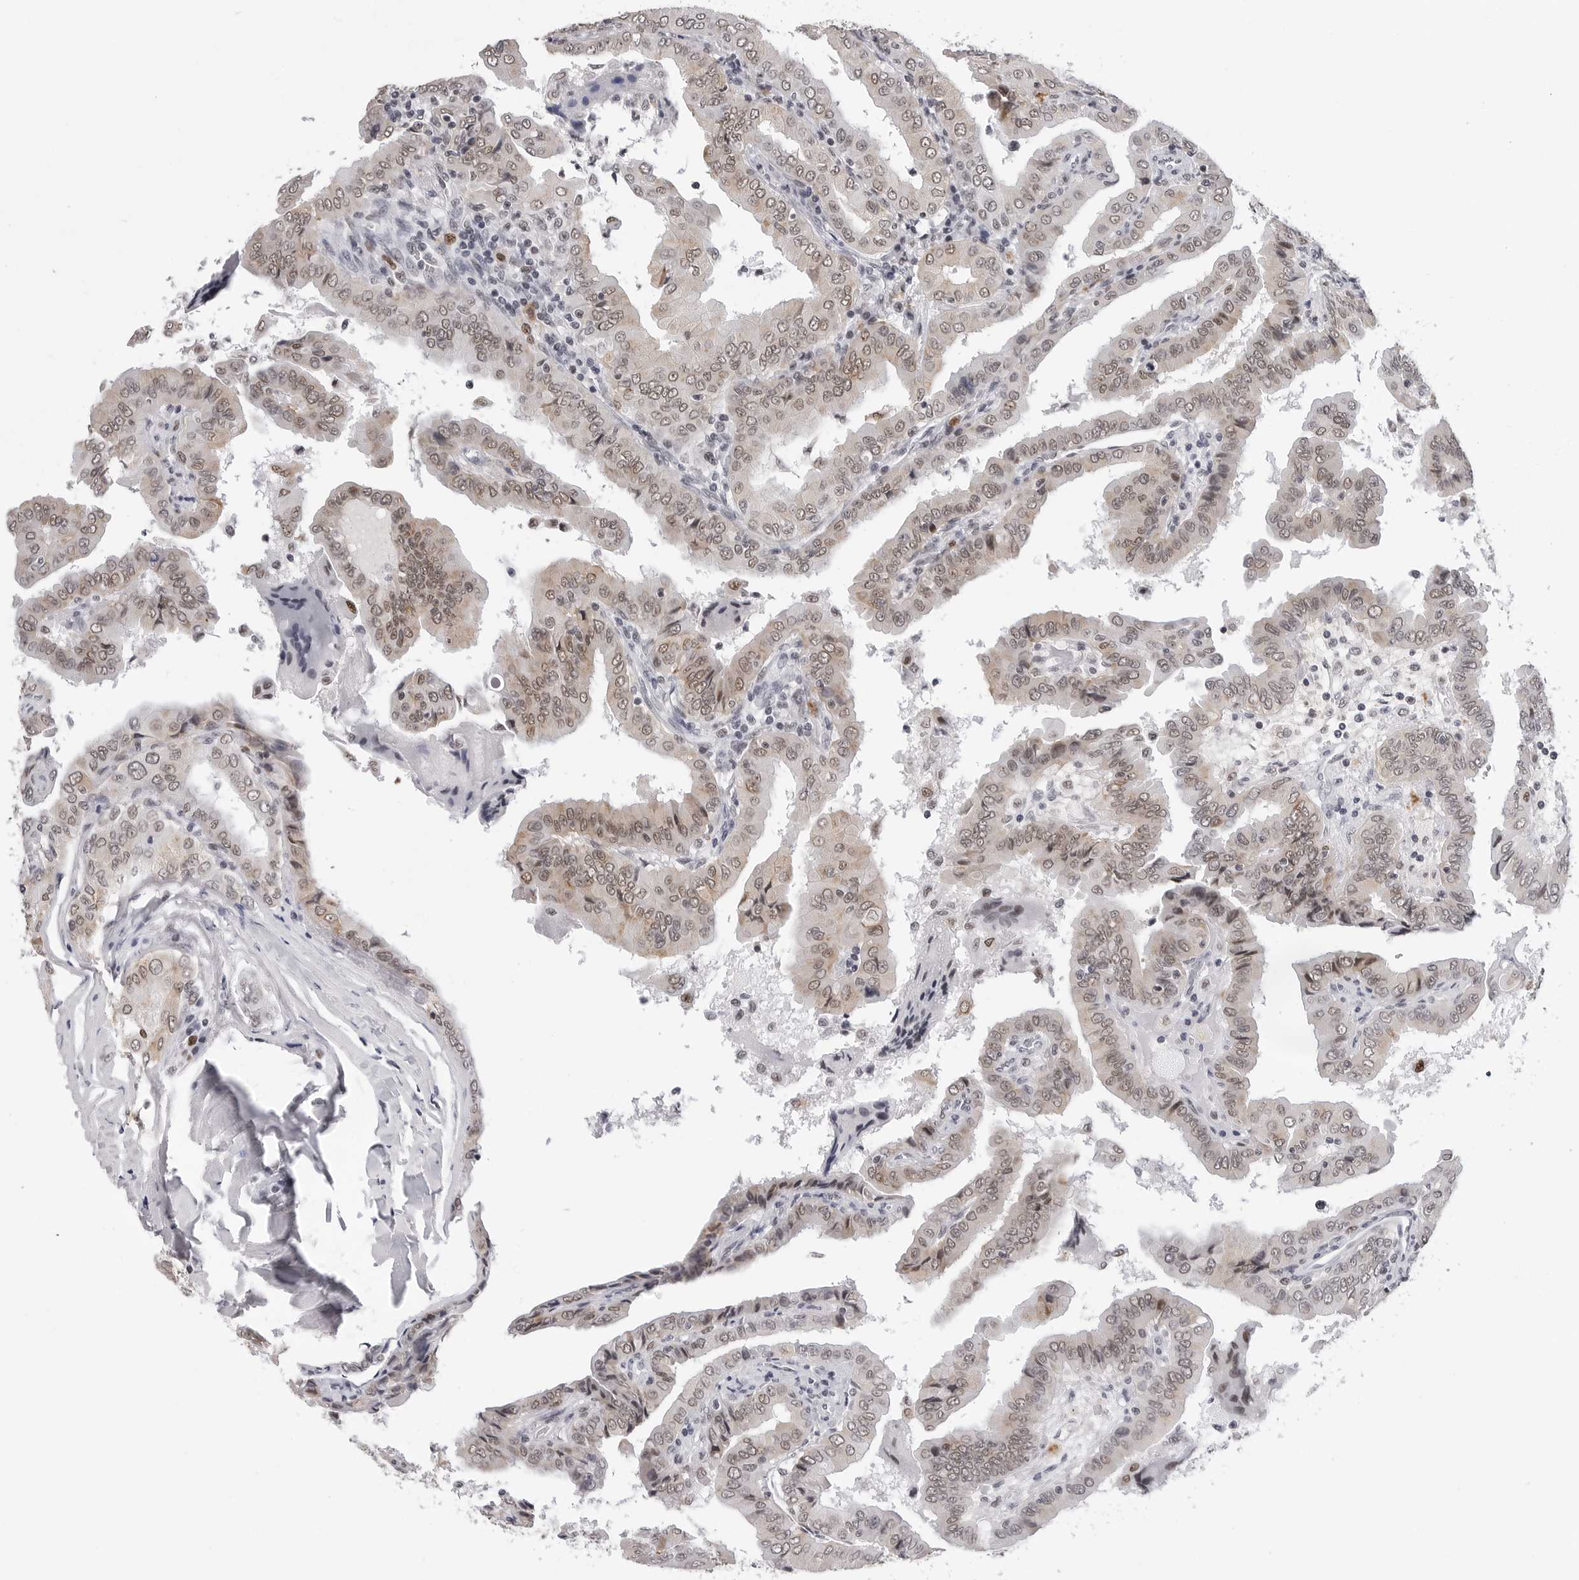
{"staining": {"intensity": "weak", "quantity": ">75%", "location": "cytoplasmic/membranous,nuclear"}, "tissue": "thyroid cancer", "cell_type": "Tumor cells", "image_type": "cancer", "snomed": [{"axis": "morphology", "description": "Papillary adenocarcinoma, NOS"}, {"axis": "topography", "description": "Thyroid gland"}], "caption": "Approximately >75% of tumor cells in human thyroid cancer display weak cytoplasmic/membranous and nuclear protein expression as visualized by brown immunohistochemical staining.", "gene": "SF3B4", "patient": {"sex": "male", "age": 33}}